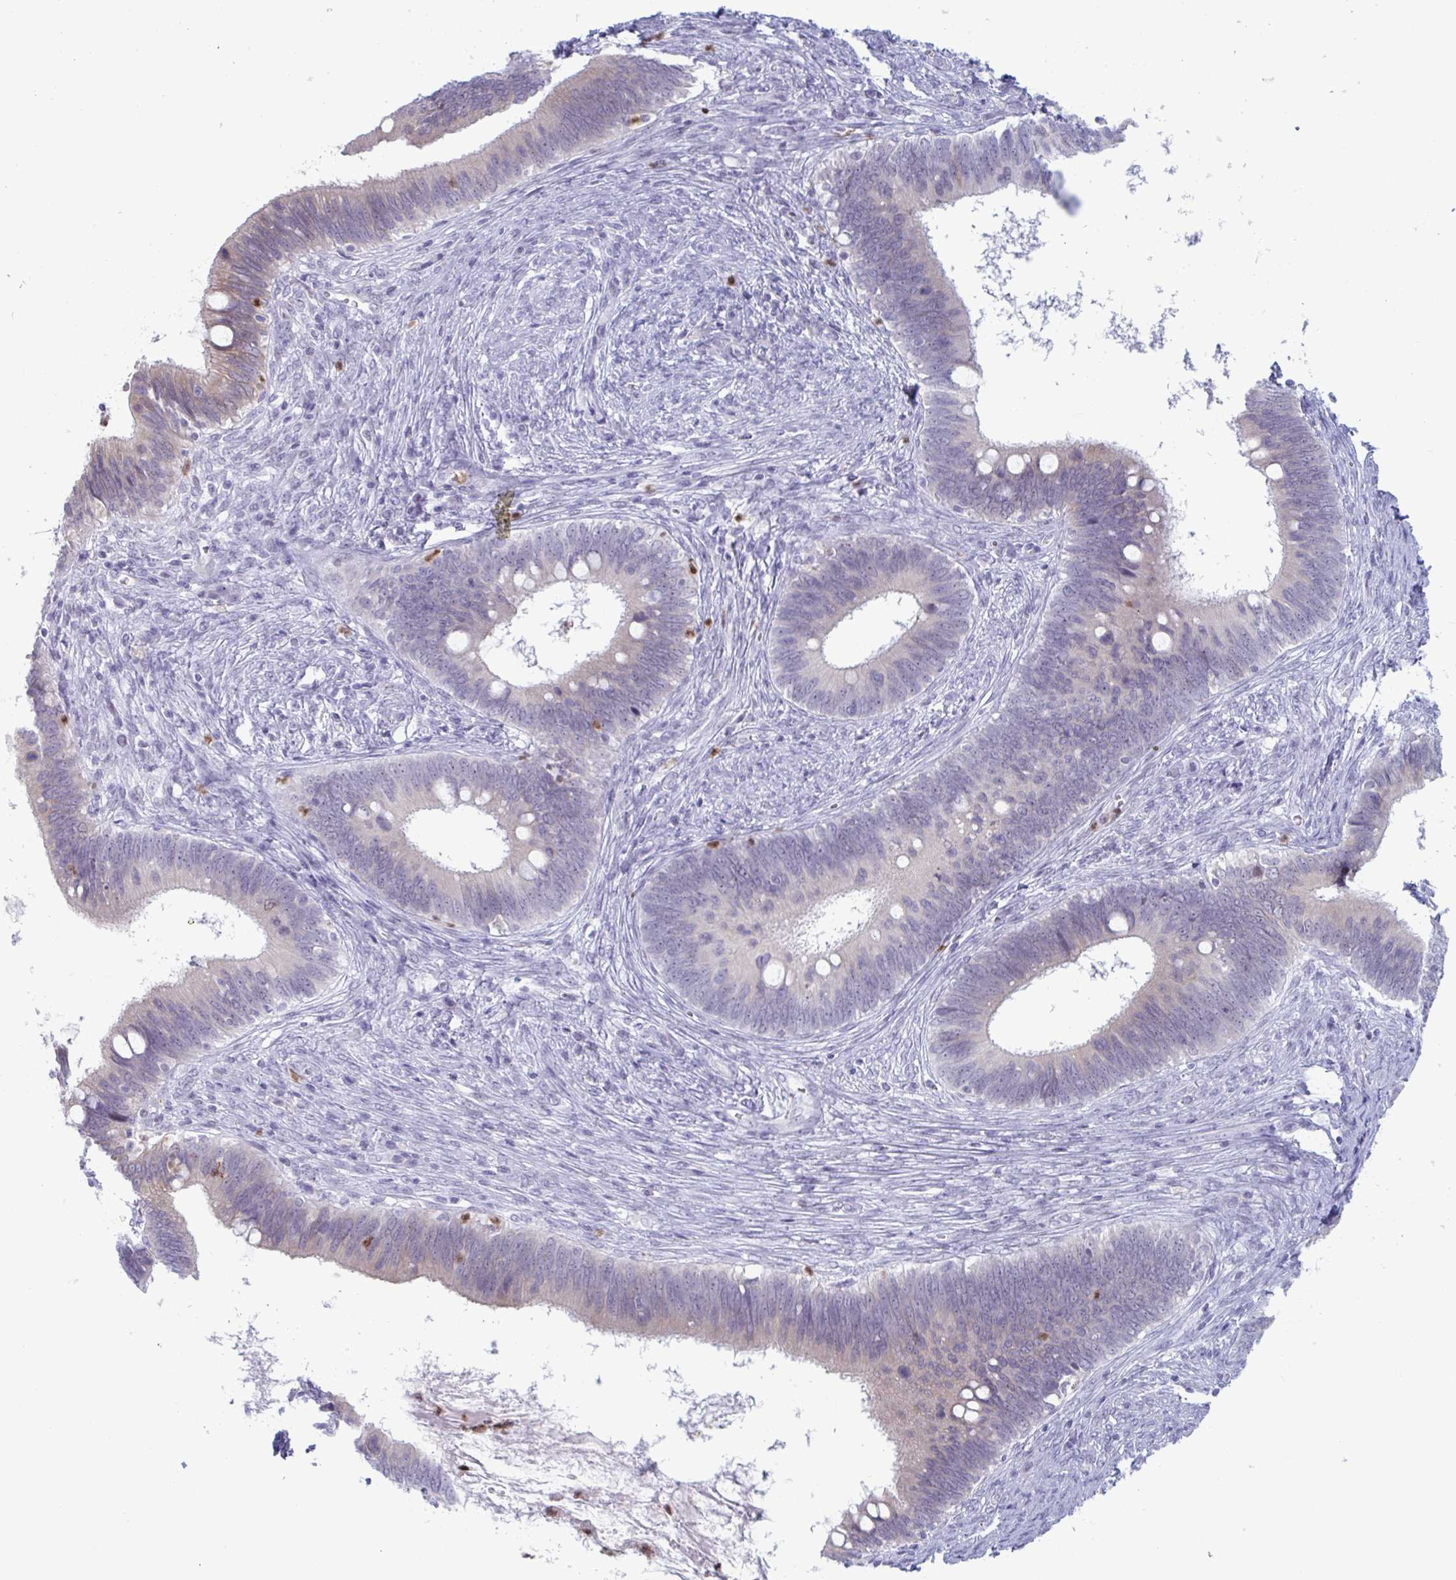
{"staining": {"intensity": "negative", "quantity": "none", "location": "none"}, "tissue": "cervical cancer", "cell_type": "Tumor cells", "image_type": "cancer", "snomed": [{"axis": "morphology", "description": "Adenocarcinoma, NOS"}, {"axis": "topography", "description": "Cervix"}], "caption": "Adenocarcinoma (cervical) was stained to show a protein in brown. There is no significant positivity in tumor cells.", "gene": "CYP4F11", "patient": {"sex": "female", "age": 42}}